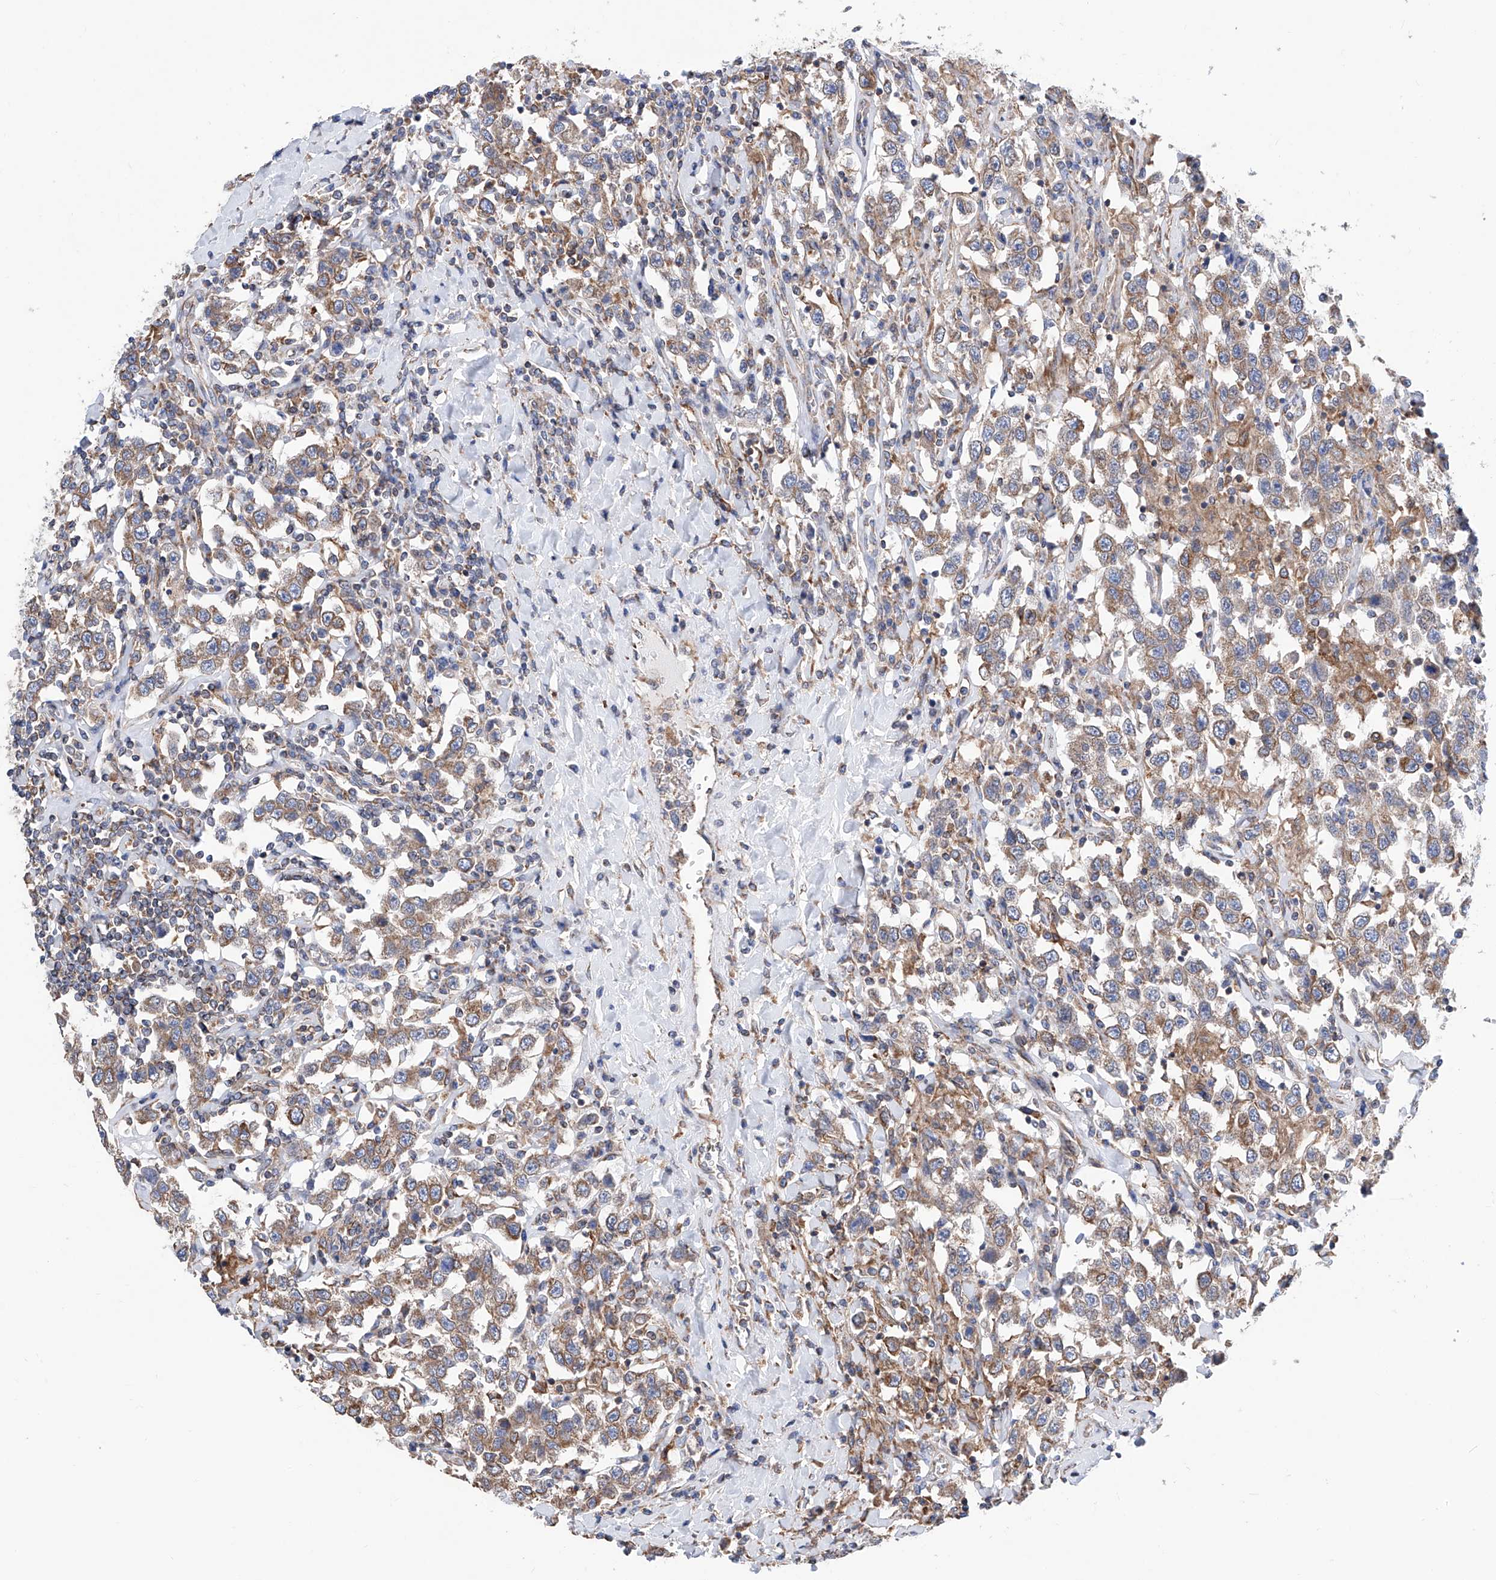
{"staining": {"intensity": "weak", "quantity": ">75%", "location": "cytoplasmic/membranous"}, "tissue": "testis cancer", "cell_type": "Tumor cells", "image_type": "cancer", "snomed": [{"axis": "morphology", "description": "Seminoma, NOS"}, {"axis": "topography", "description": "Testis"}], "caption": "The photomicrograph displays a brown stain indicating the presence of a protein in the cytoplasmic/membranous of tumor cells in seminoma (testis).", "gene": "MAD2L1", "patient": {"sex": "male", "age": 41}}